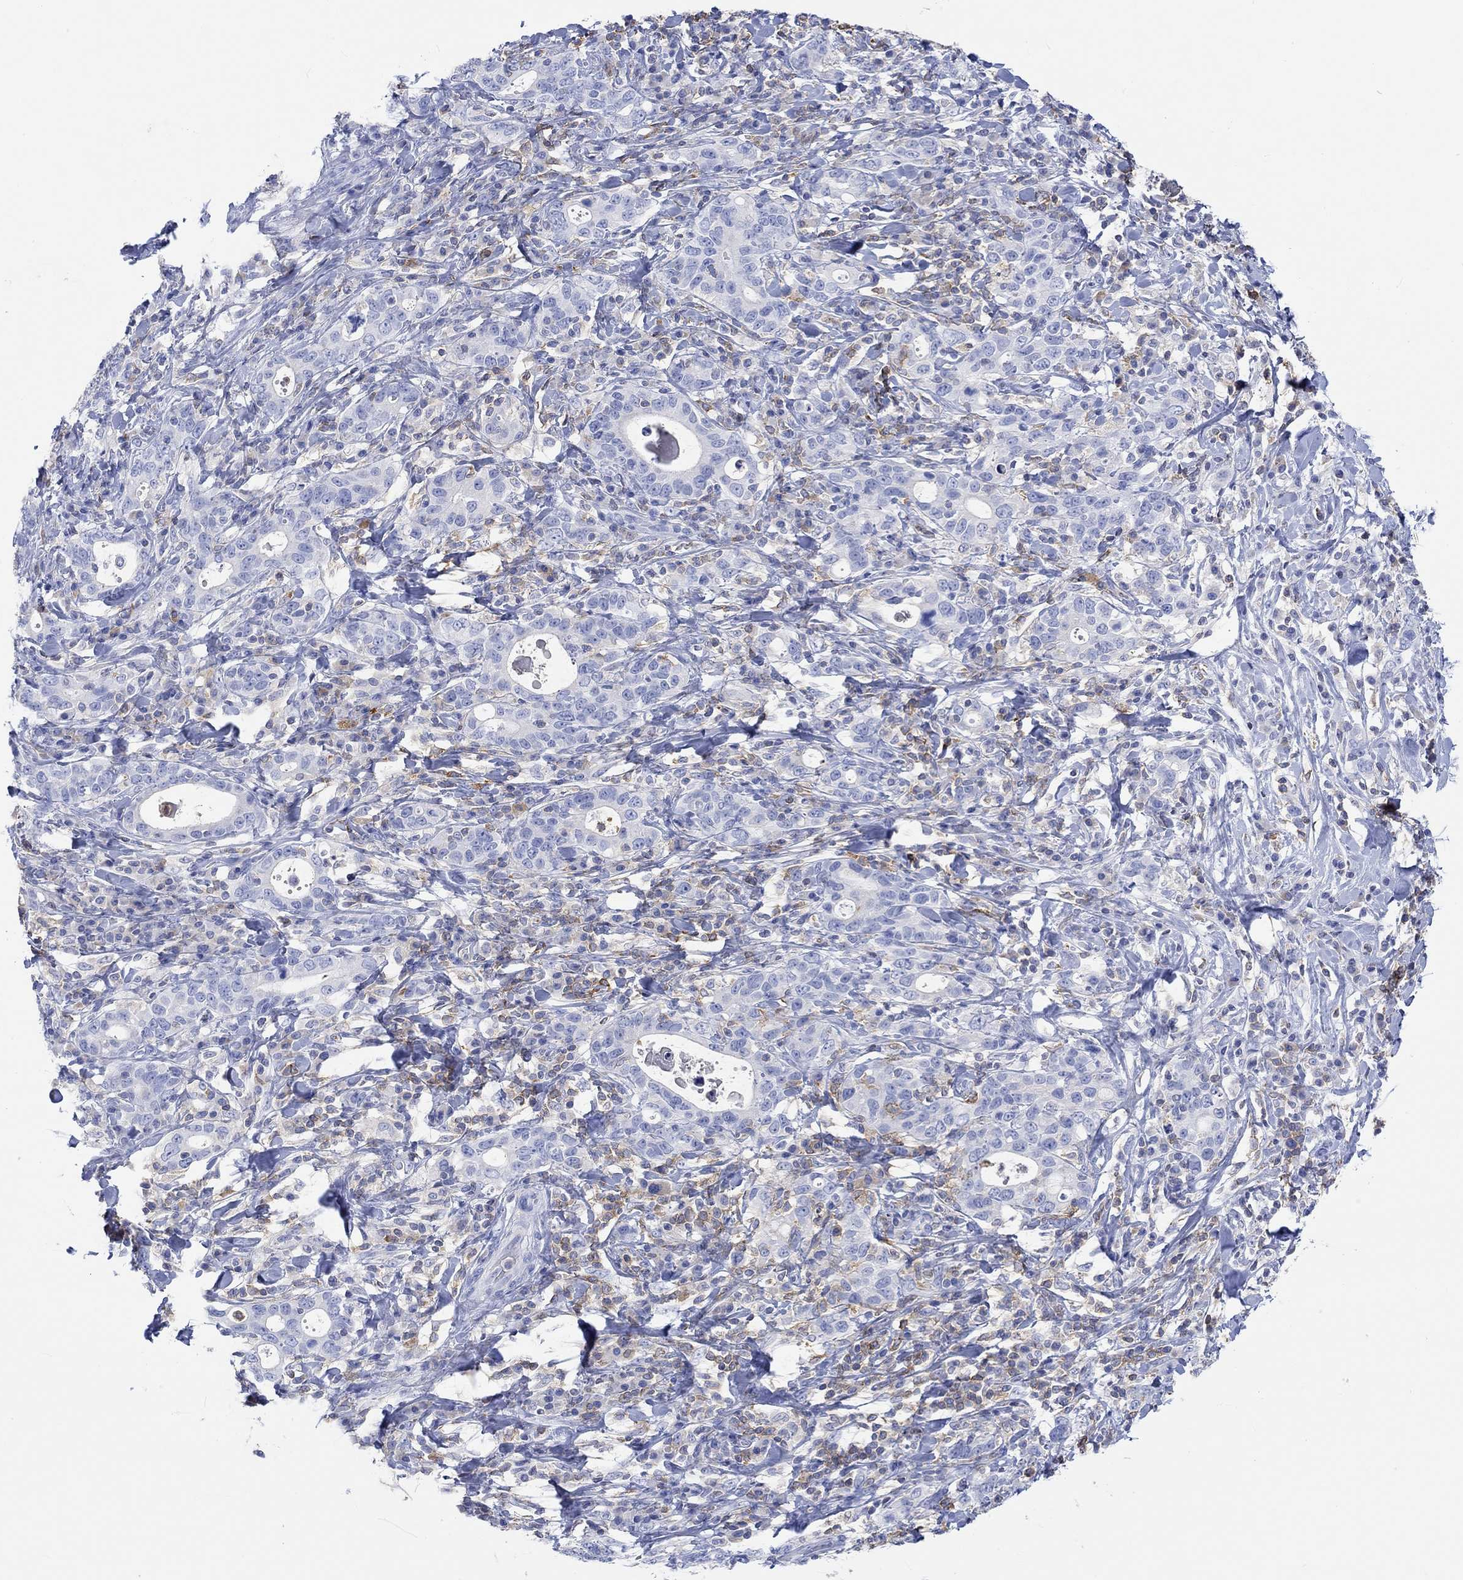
{"staining": {"intensity": "negative", "quantity": "none", "location": "none"}, "tissue": "stomach cancer", "cell_type": "Tumor cells", "image_type": "cancer", "snomed": [{"axis": "morphology", "description": "Adenocarcinoma, NOS"}, {"axis": "topography", "description": "Stomach"}], "caption": "Image shows no significant protein expression in tumor cells of stomach adenocarcinoma. (Stains: DAB immunohistochemistry with hematoxylin counter stain, Microscopy: brightfield microscopy at high magnification).", "gene": "GCM1", "patient": {"sex": "male", "age": 79}}